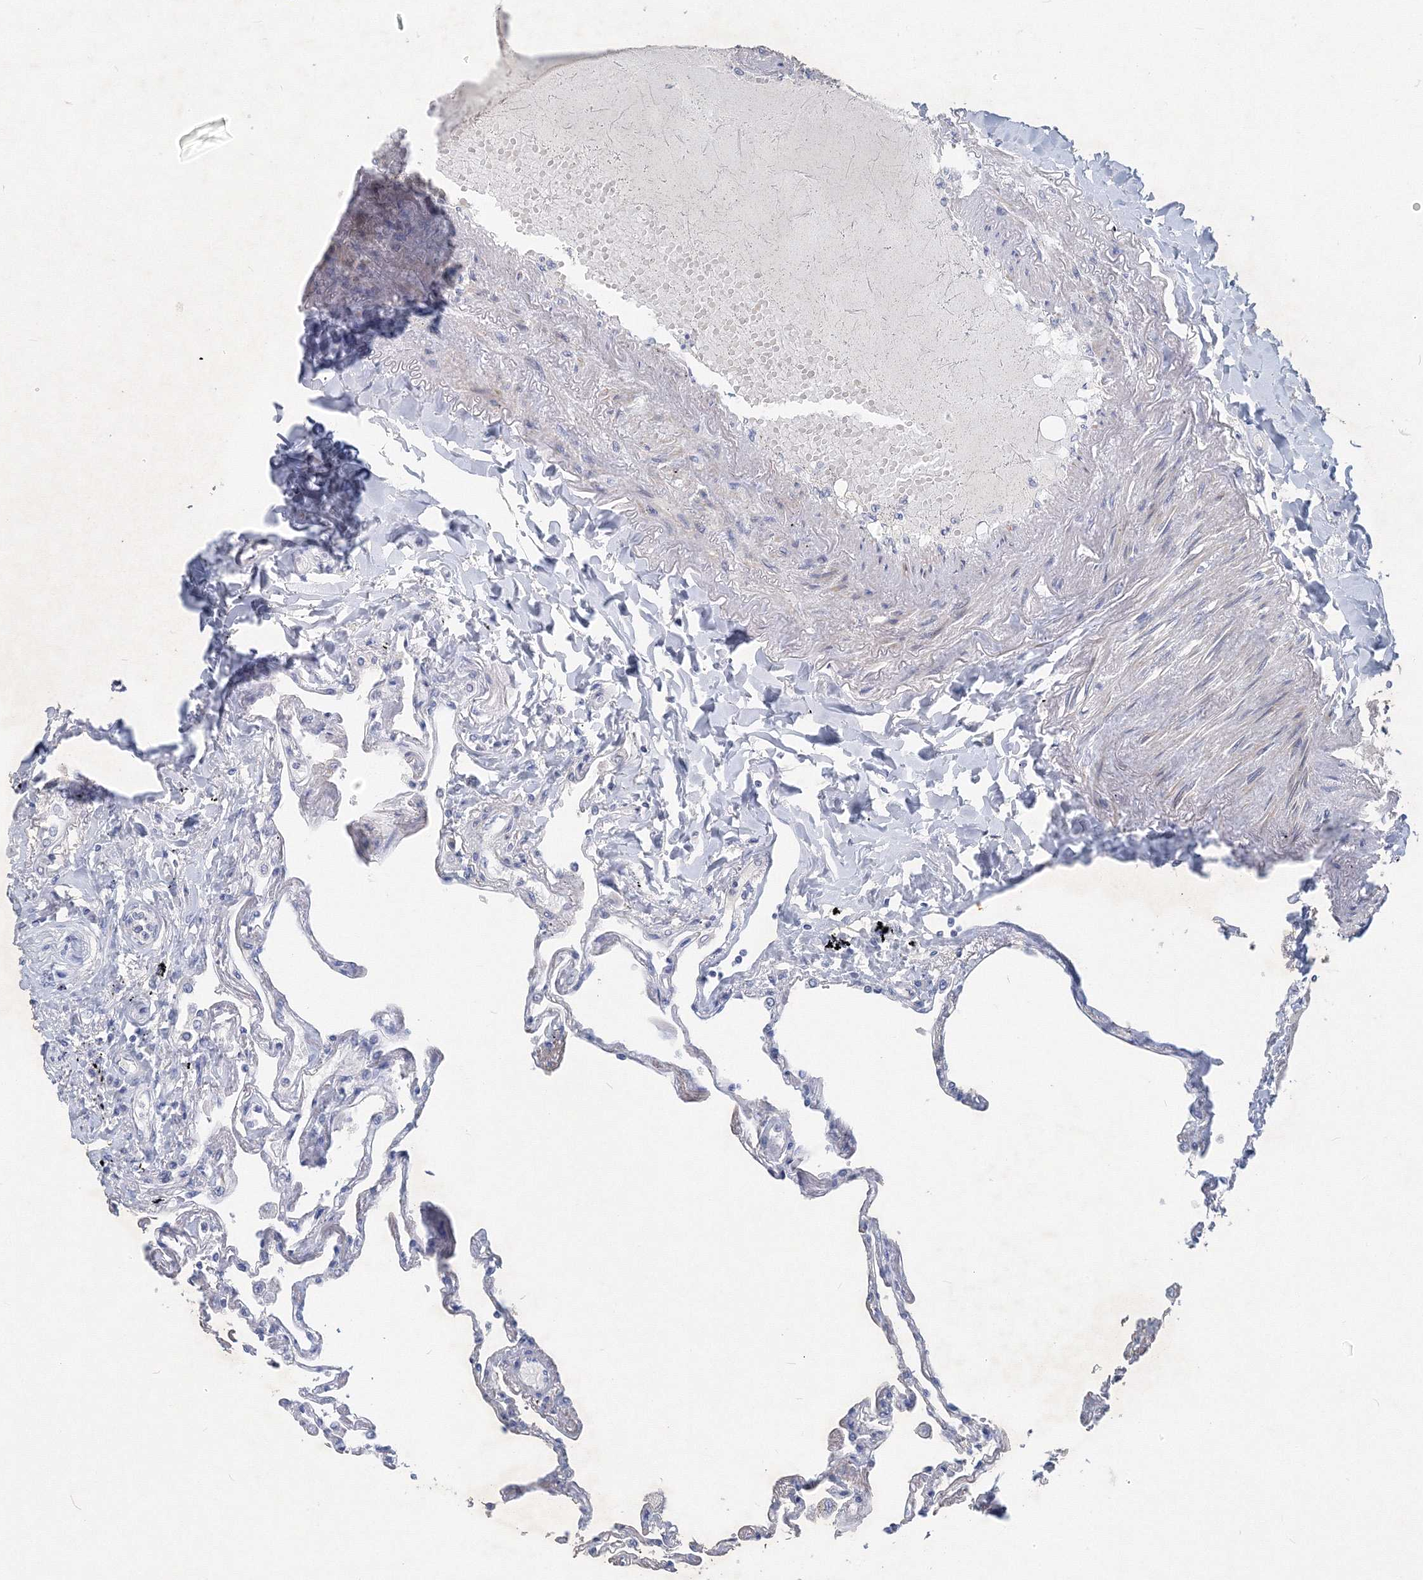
{"staining": {"intensity": "negative", "quantity": "none", "location": "none"}, "tissue": "lung", "cell_type": "Alveolar cells", "image_type": "normal", "snomed": [{"axis": "morphology", "description": "Normal tissue, NOS"}, {"axis": "topography", "description": "Lung"}], "caption": "Immunohistochemical staining of benign lung reveals no significant staining in alveolar cells. (DAB immunohistochemistry visualized using brightfield microscopy, high magnification).", "gene": "OSBPL6", "patient": {"sex": "female", "age": 67}}